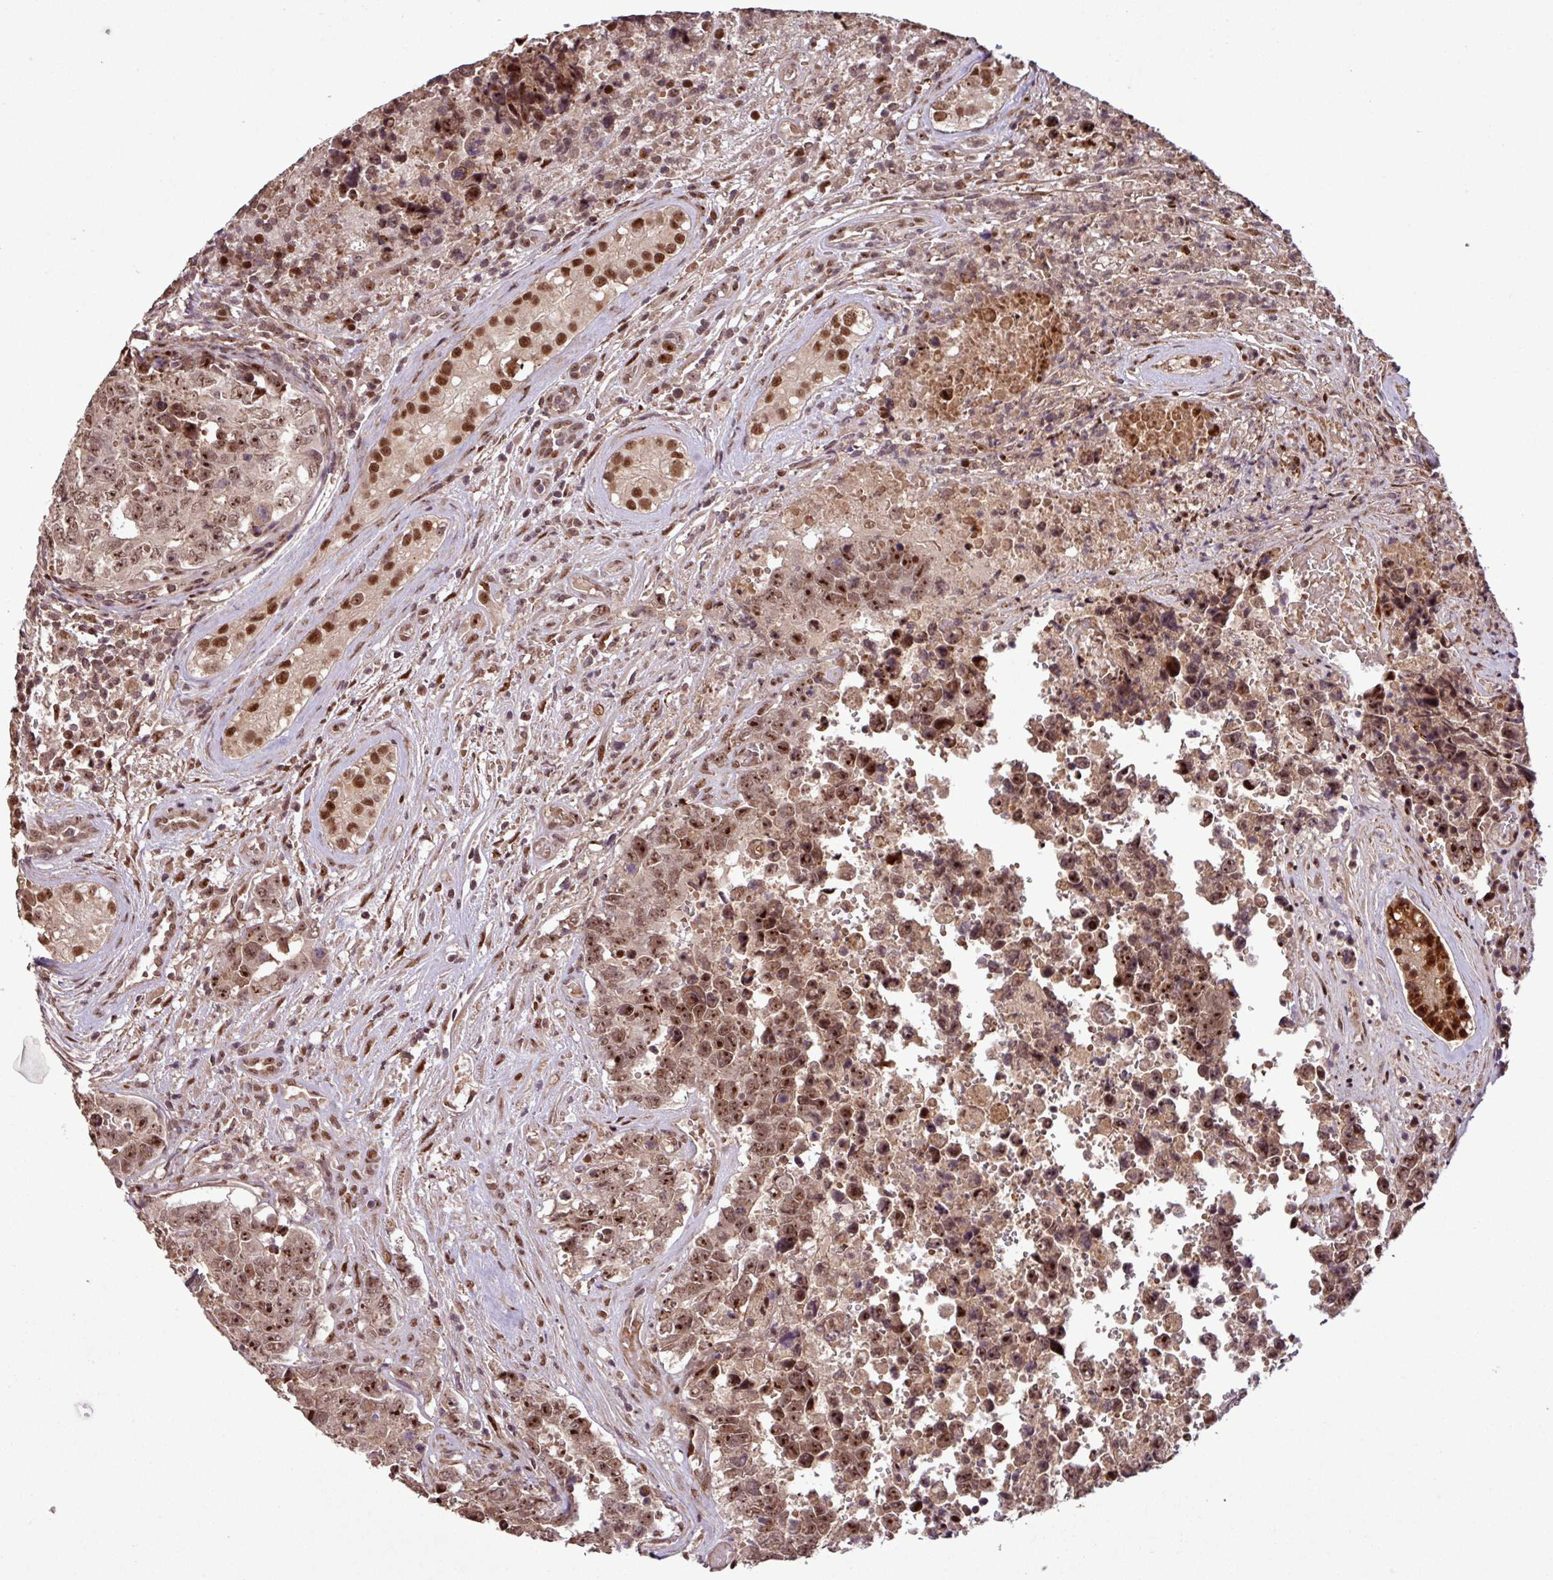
{"staining": {"intensity": "strong", "quantity": ">75%", "location": "nuclear"}, "tissue": "testis cancer", "cell_type": "Tumor cells", "image_type": "cancer", "snomed": [{"axis": "morphology", "description": "Normal tissue, NOS"}, {"axis": "morphology", "description": "Carcinoma, Embryonal, NOS"}, {"axis": "topography", "description": "Testis"}, {"axis": "topography", "description": "Epididymis"}], "caption": "Immunohistochemistry (IHC) micrograph of human testis cancer stained for a protein (brown), which exhibits high levels of strong nuclear expression in approximately >75% of tumor cells.", "gene": "SLC22A24", "patient": {"sex": "male", "age": 25}}